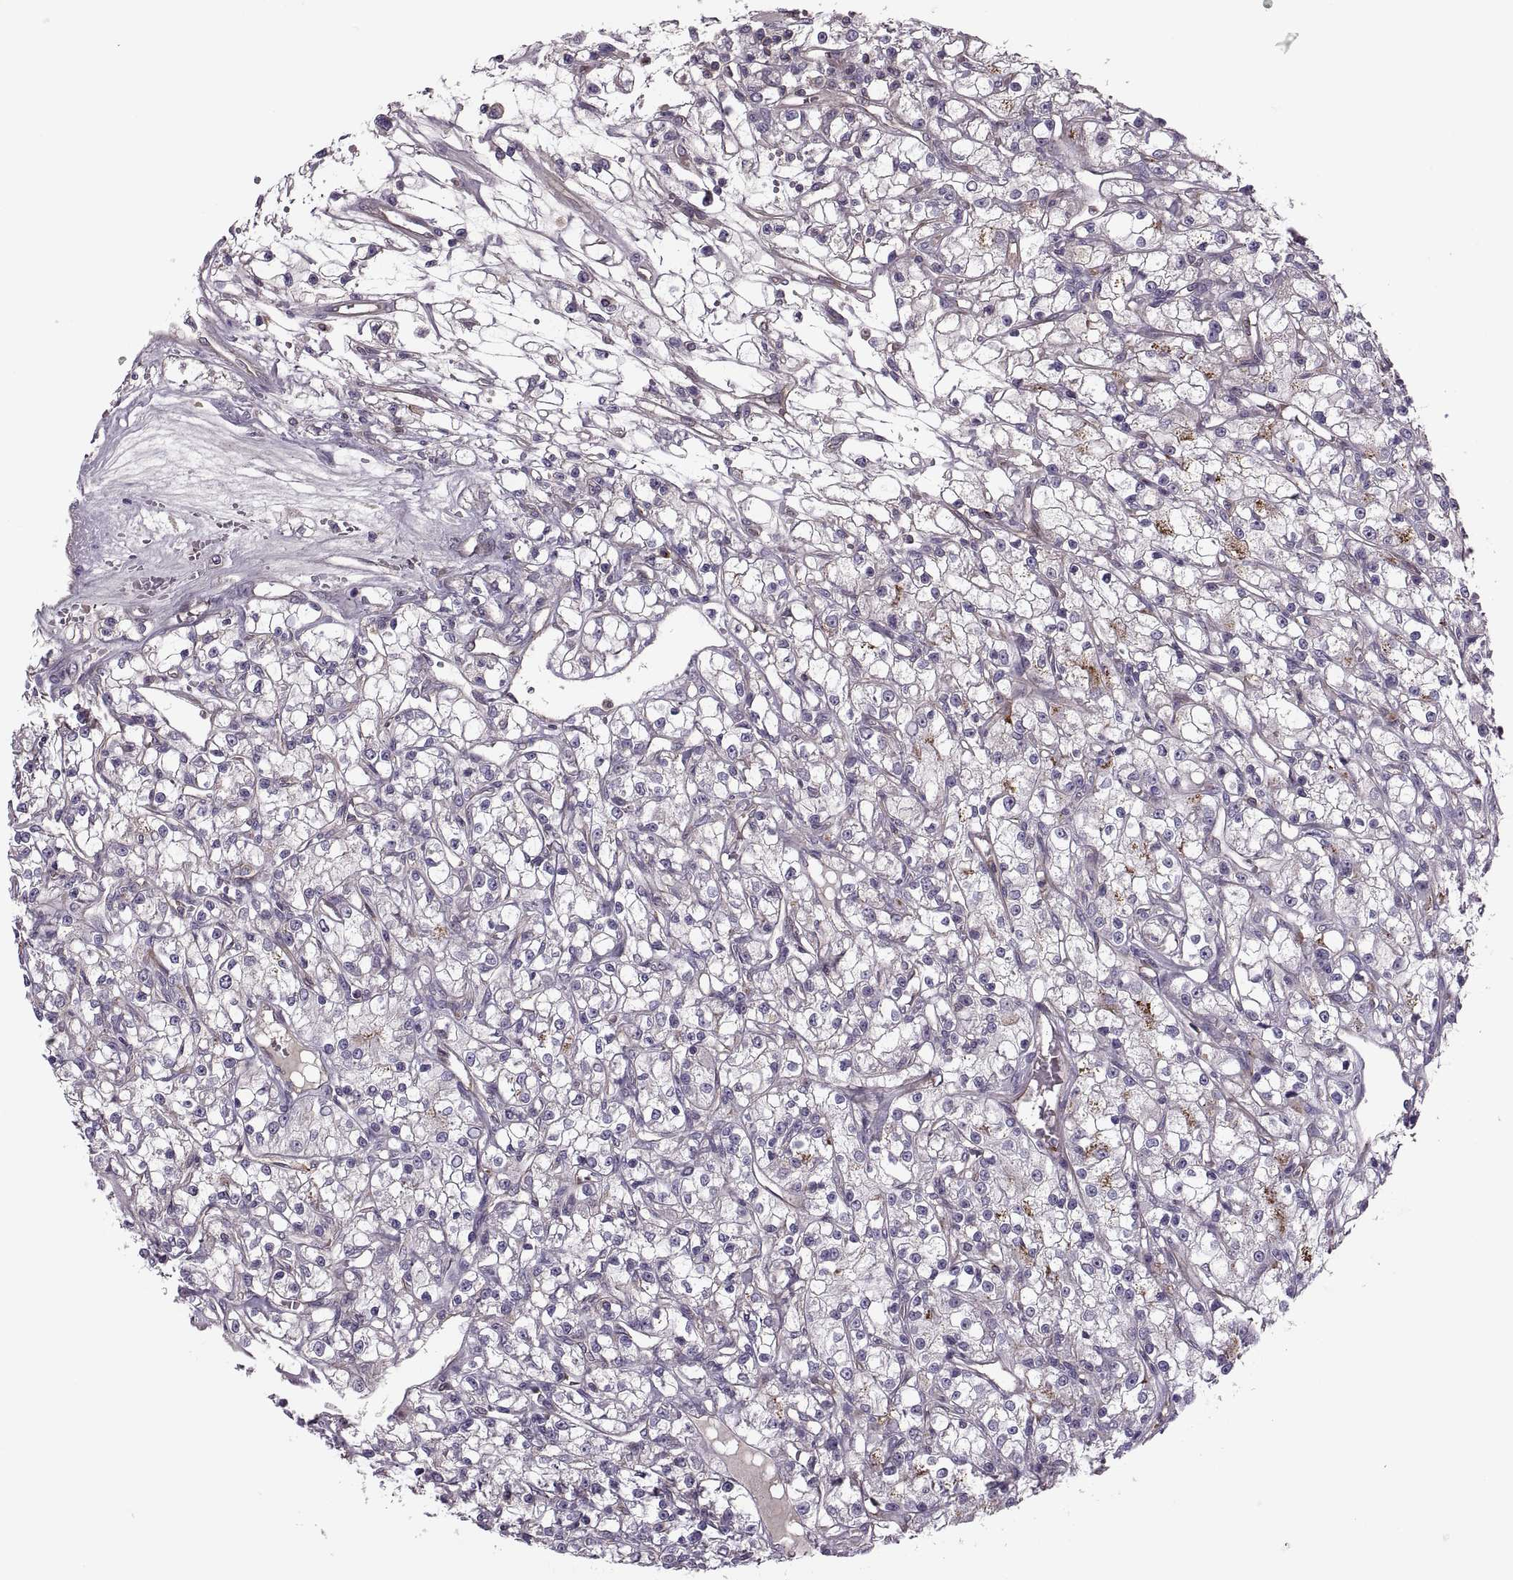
{"staining": {"intensity": "negative", "quantity": "none", "location": "none"}, "tissue": "renal cancer", "cell_type": "Tumor cells", "image_type": "cancer", "snomed": [{"axis": "morphology", "description": "Adenocarcinoma, NOS"}, {"axis": "topography", "description": "Kidney"}], "caption": "A histopathology image of renal adenocarcinoma stained for a protein exhibits no brown staining in tumor cells.", "gene": "SLC2A3", "patient": {"sex": "female", "age": 59}}